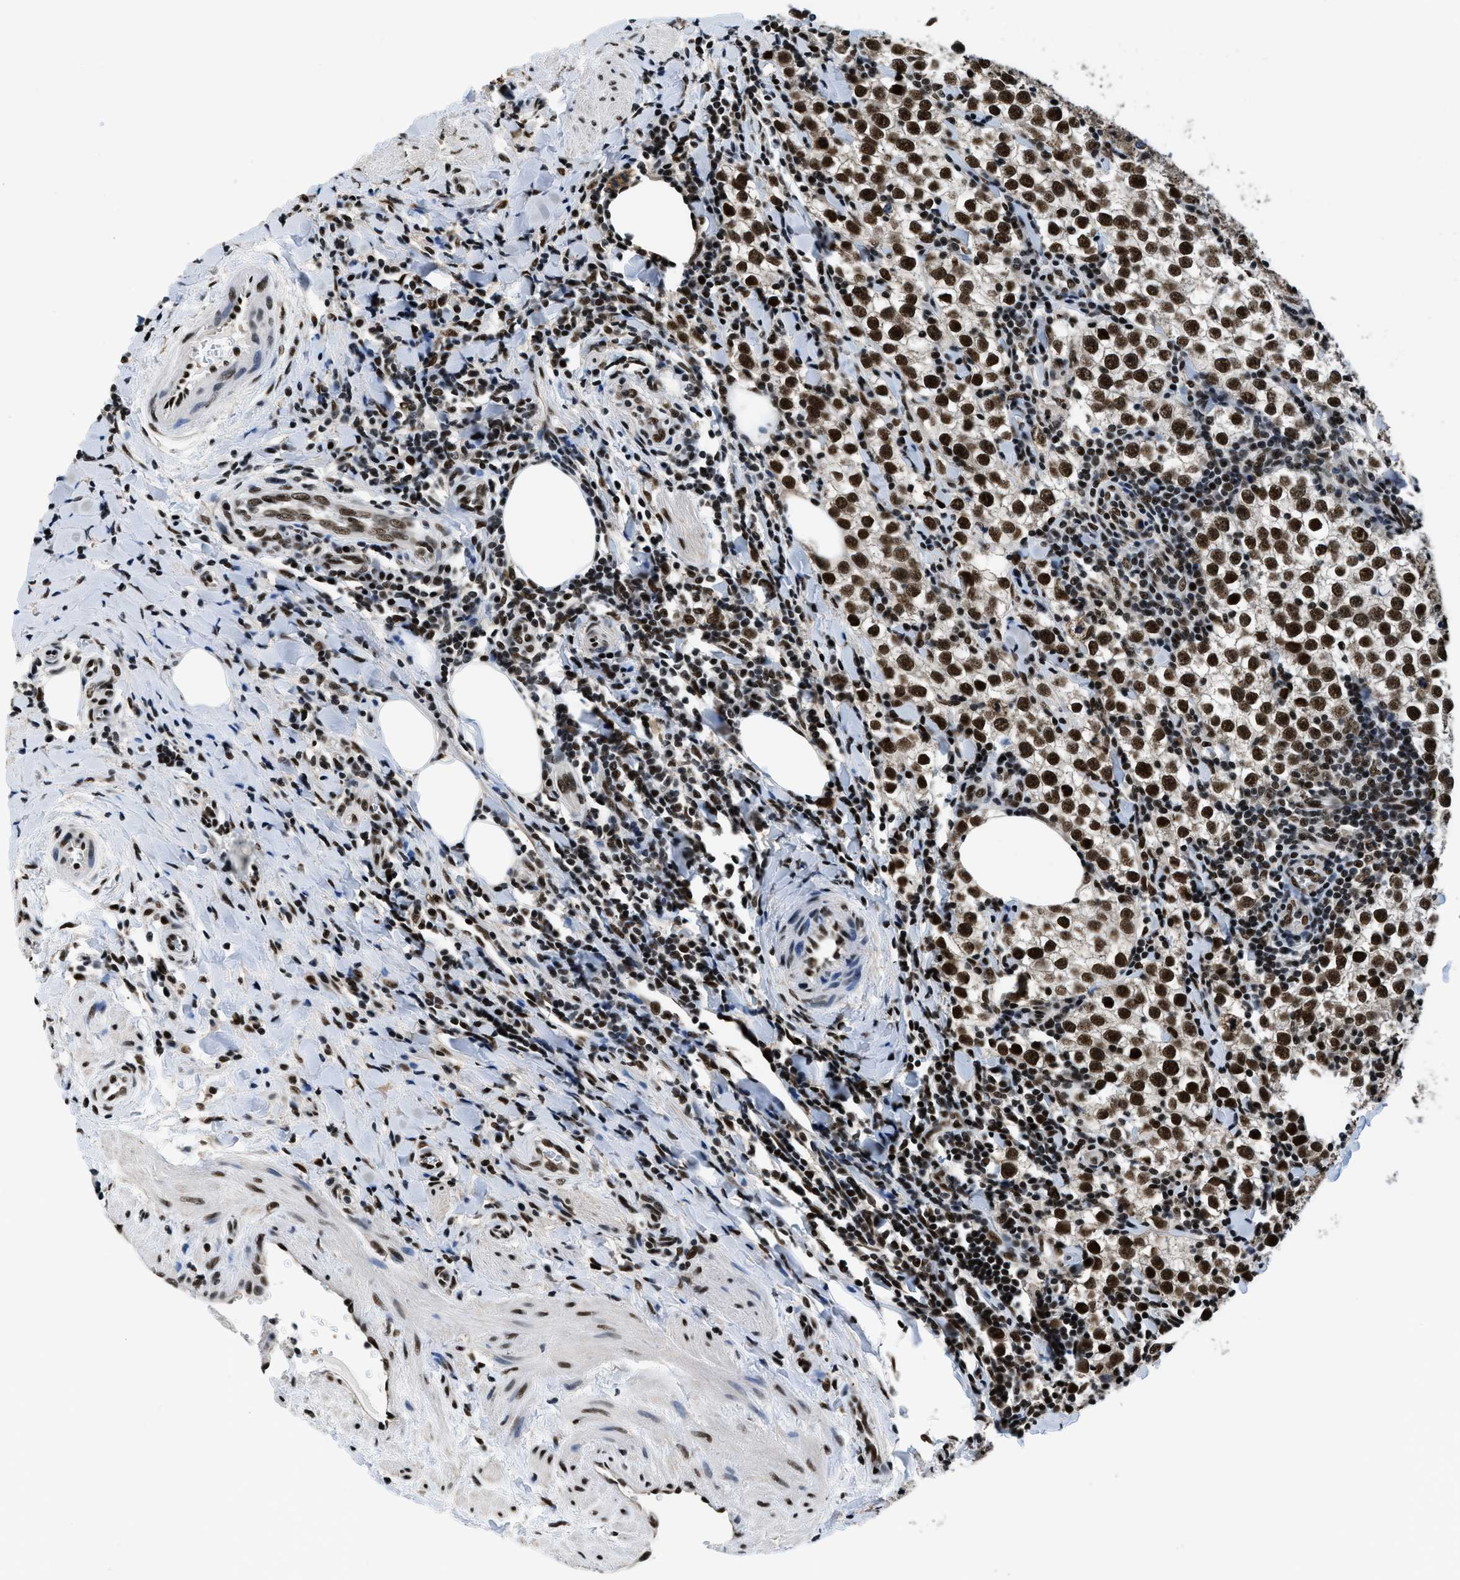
{"staining": {"intensity": "strong", "quantity": ">75%", "location": "nuclear"}, "tissue": "testis cancer", "cell_type": "Tumor cells", "image_type": "cancer", "snomed": [{"axis": "morphology", "description": "Seminoma, NOS"}, {"axis": "morphology", "description": "Carcinoma, Embryonal, NOS"}, {"axis": "topography", "description": "Testis"}], "caption": "IHC staining of testis embryonal carcinoma, which demonstrates high levels of strong nuclear positivity in approximately >75% of tumor cells indicating strong nuclear protein positivity. The staining was performed using DAB (brown) for protein detection and nuclei were counterstained in hematoxylin (blue).", "gene": "HNRNPH2", "patient": {"sex": "male", "age": 36}}